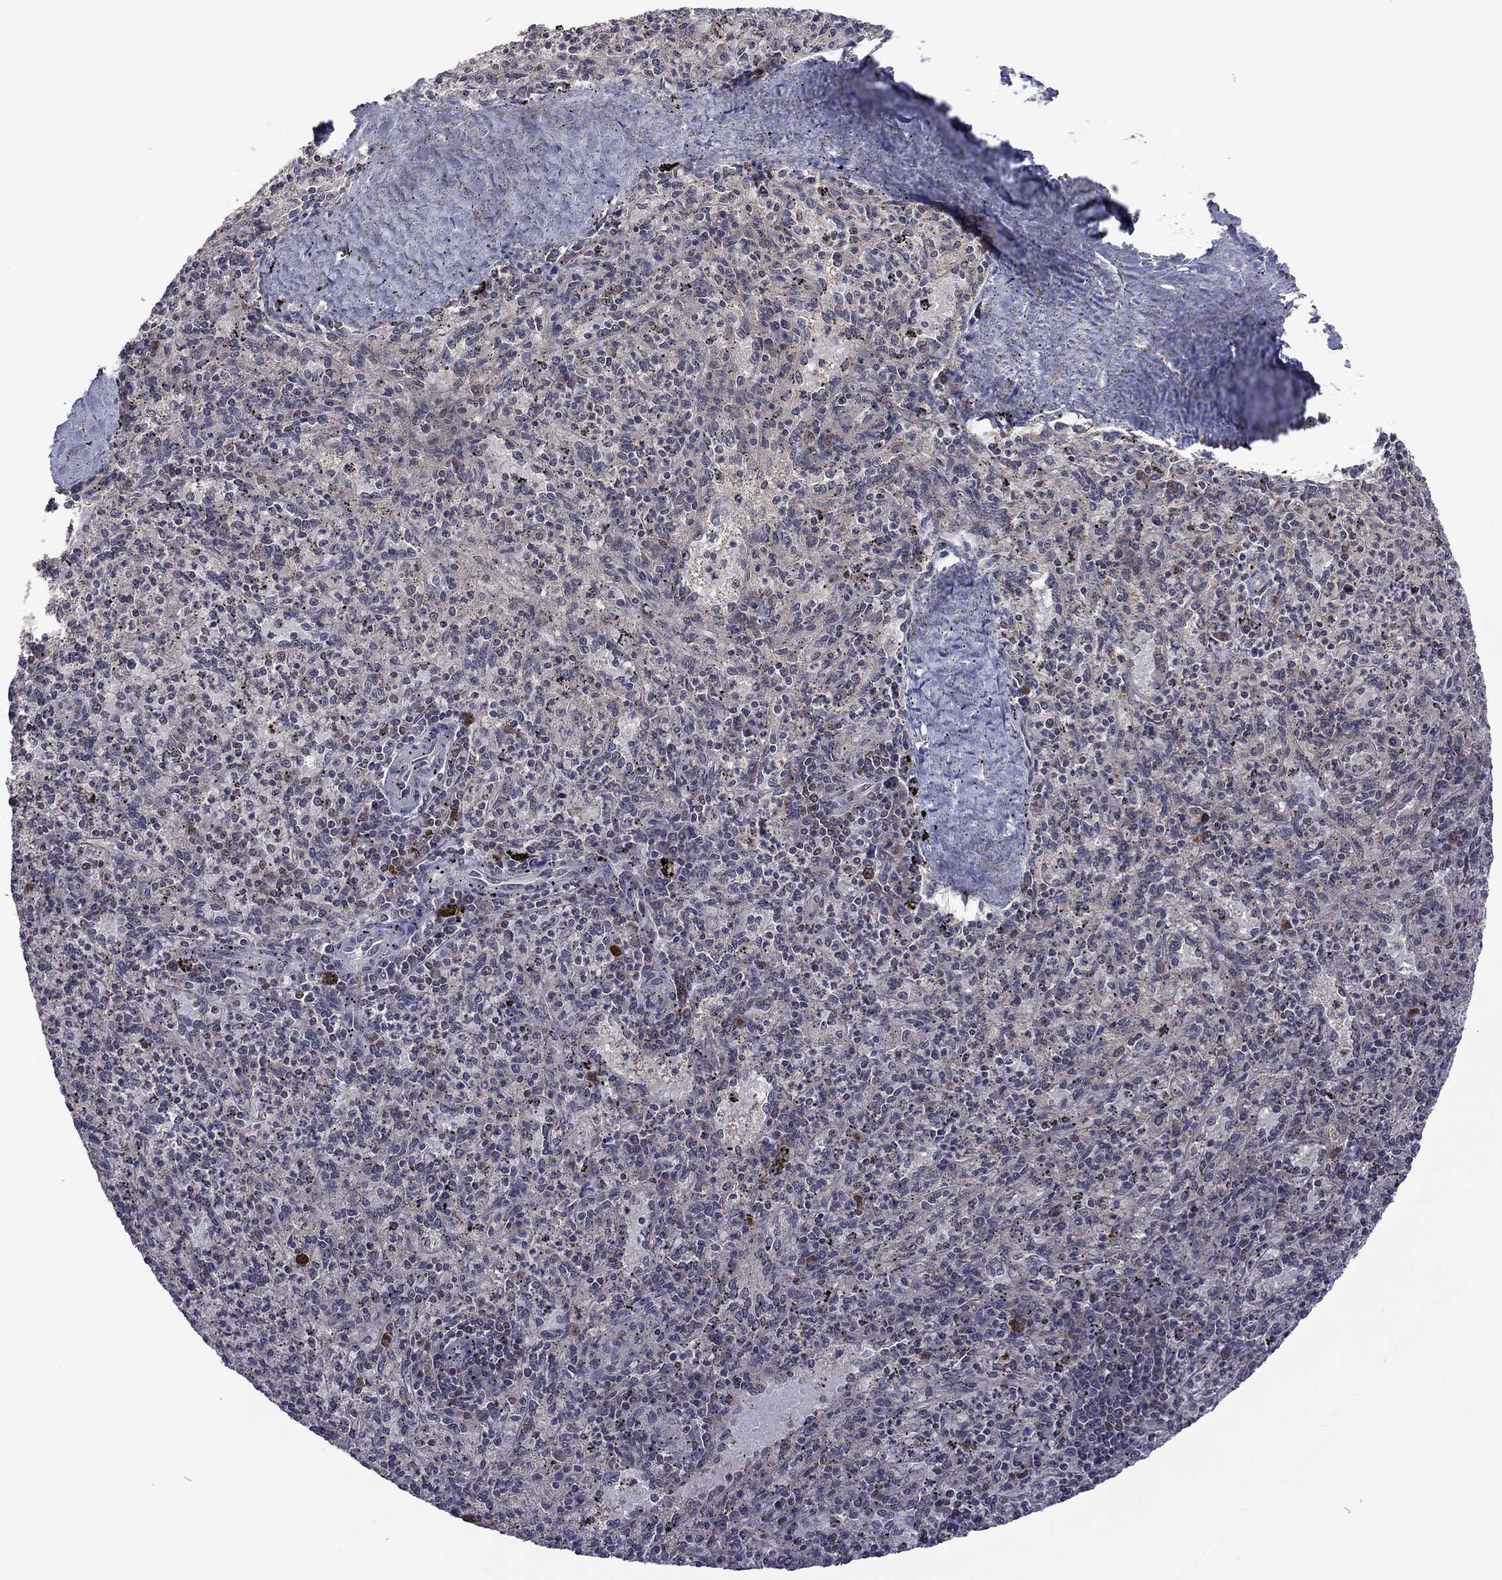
{"staining": {"intensity": "weak", "quantity": "<25%", "location": "cytoplasmic/membranous"}, "tissue": "spleen", "cell_type": "Cells in red pulp", "image_type": "normal", "snomed": [{"axis": "morphology", "description": "Normal tissue, NOS"}, {"axis": "topography", "description": "Spleen"}], "caption": "Immunohistochemistry (IHC) of benign spleen exhibits no positivity in cells in red pulp. The staining is performed using DAB brown chromogen with nuclei counter-stained in using hematoxylin.", "gene": "GPAA1", "patient": {"sex": "male", "age": 60}}